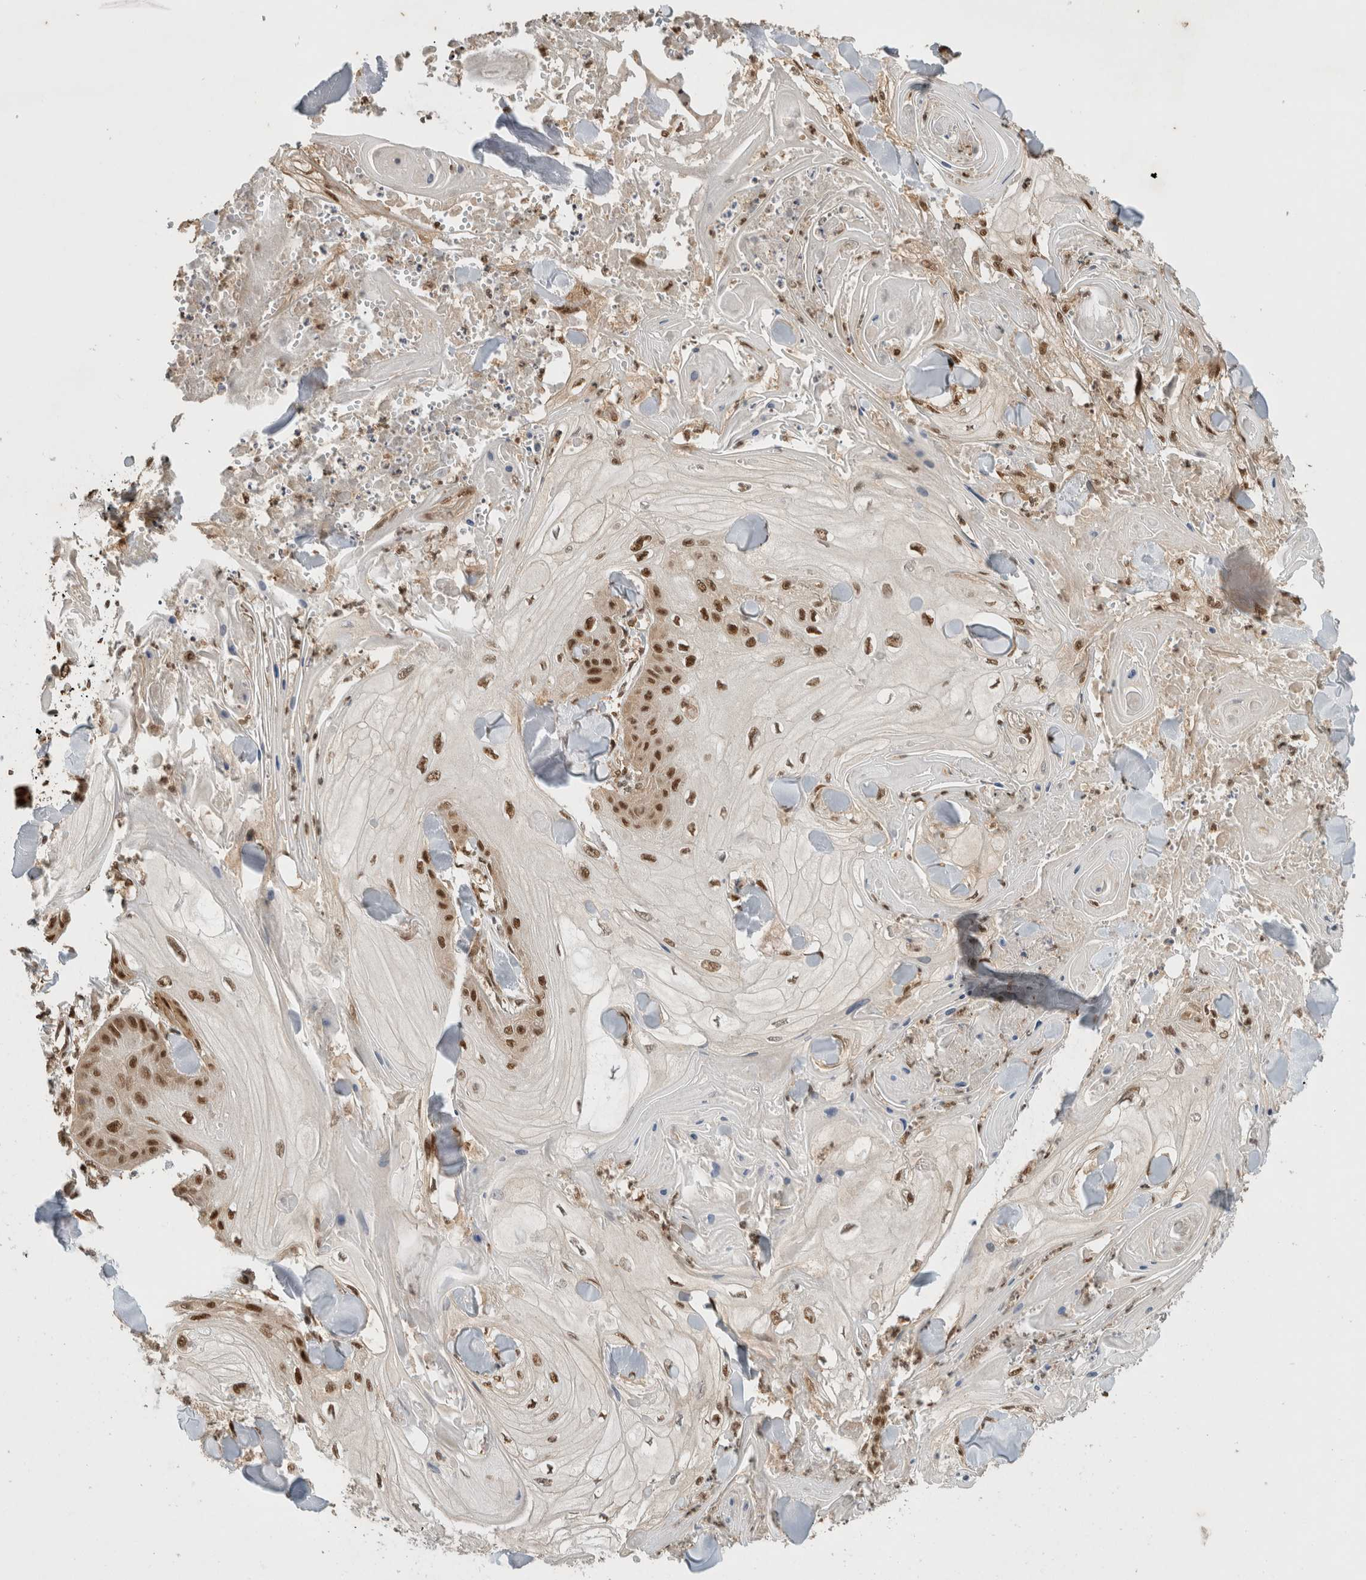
{"staining": {"intensity": "strong", "quantity": ">75%", "location": "nuclear"}, "tissue": "skin cancer", "cell_type": "Tumor cells", "image_type": "cancer", "snomed": [{"axis": "morphology", "description": "Squamous cell carcinoma, NOS"}, {"axis": "topography", "description": "Skin"}], "caption": "Immunohistochemical staining of human skin cancer (squamous cell carcinoma) reveals high levels of strong nuclear protein expression in approximately >75% of tumor cells.", "gene": "SNRNP40", "patient": {"sex": "male", "age": 74}}